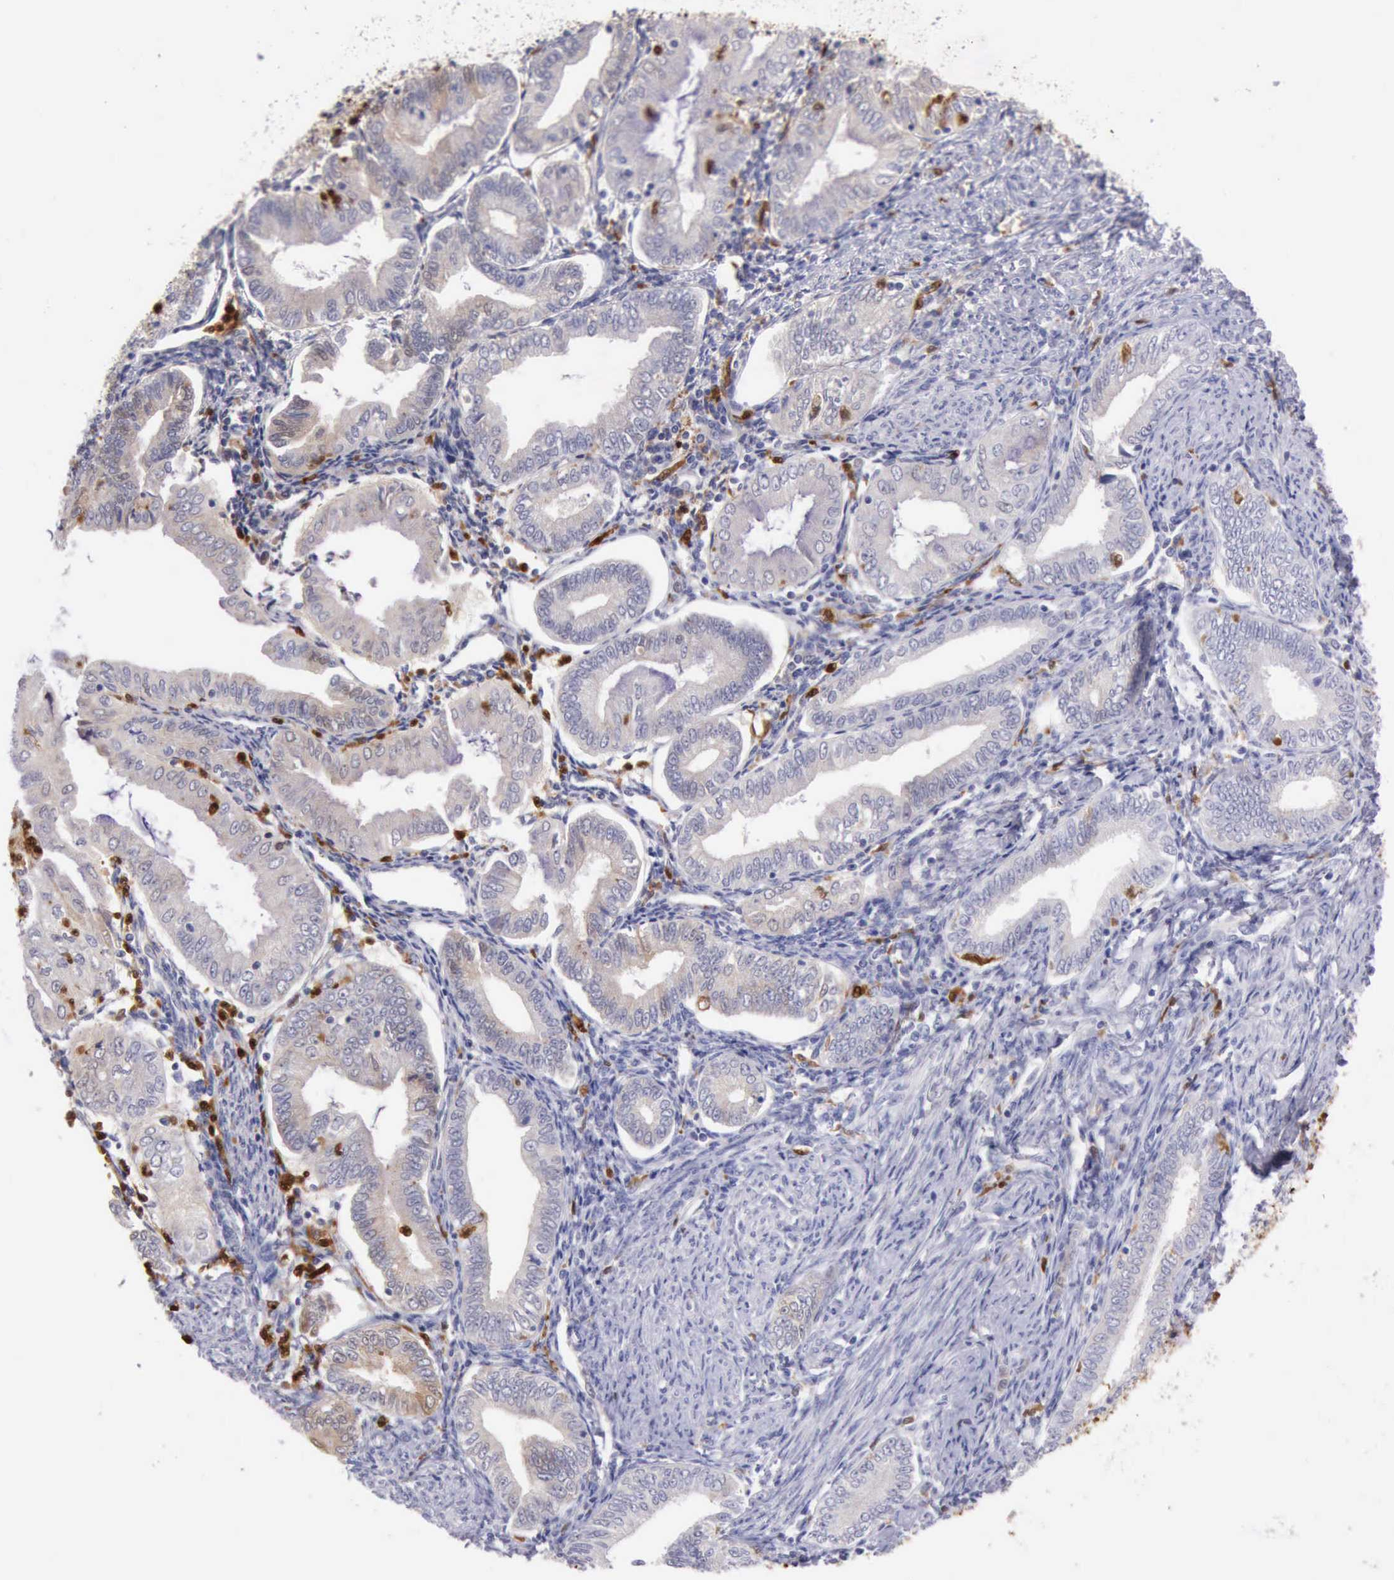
{"staining": {"intensity": "negative", "quantity": "none", "location": "none"}, "tissue": "endometrial cancer", "cell_type": "Tumor cells", "image_type": "cancer", "snomed": [{"axis": "morphology", "description": "Adenocarcinoma, NOS"}, {"axis": "topography", "description": "Endometrium"}], "caption": "Tumor cells show no significant protein positivity in endometrial cancer (adenocarcinoma).", "gene": "CSTA", "patient": {"sex": "female", "age": 55}}